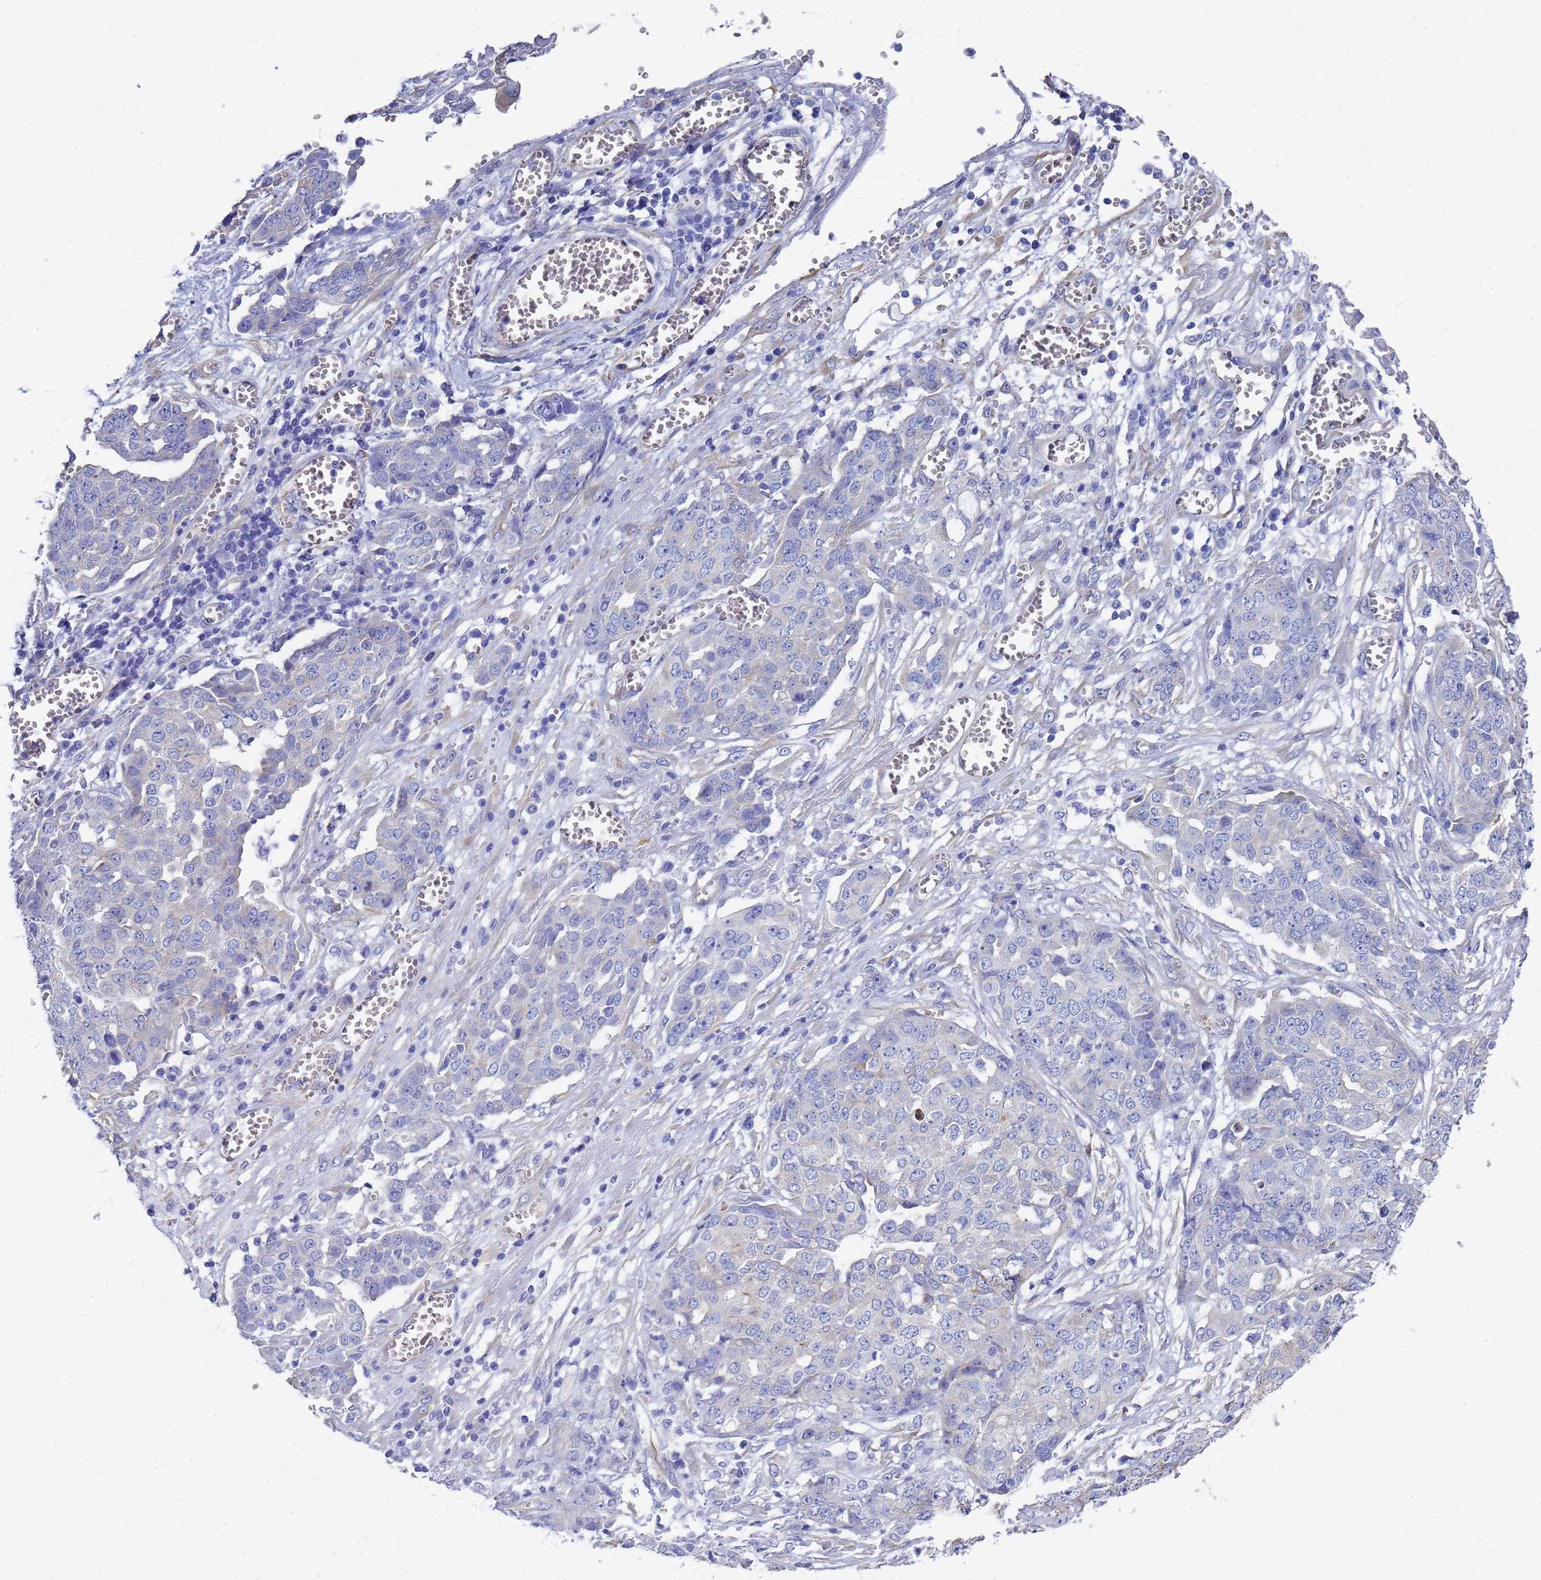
{"staining": {"intensity": "negative", "quantity": "none", "location": "none"}, "tissue": "ovarian cancer", "cell_type": "Tumor cells", "image_type": "cancer", "snomed": [{"axis": "morphology", "description": "Cystadenocarcinoma, serous, NOS"}, {"axis": "topography", "description": "Soft tissue"}, {"axis": "topography", "description": "Ovary"}], "caption": "High magnification brightfield microscopy of ovarian cancer stained with DAB (3,3'-diaminobenzidine) (brown) and counterstained with hematoxylin (blue): tumor cells show no significant staining. (Stains: DAB immunohistochemistry (IHC) with hematoxylin counter stain, Microscopy: brightfield microscopy at high magnification).", "gene": "TUBB1", "patient": {"sex": "female", "age": 57}}